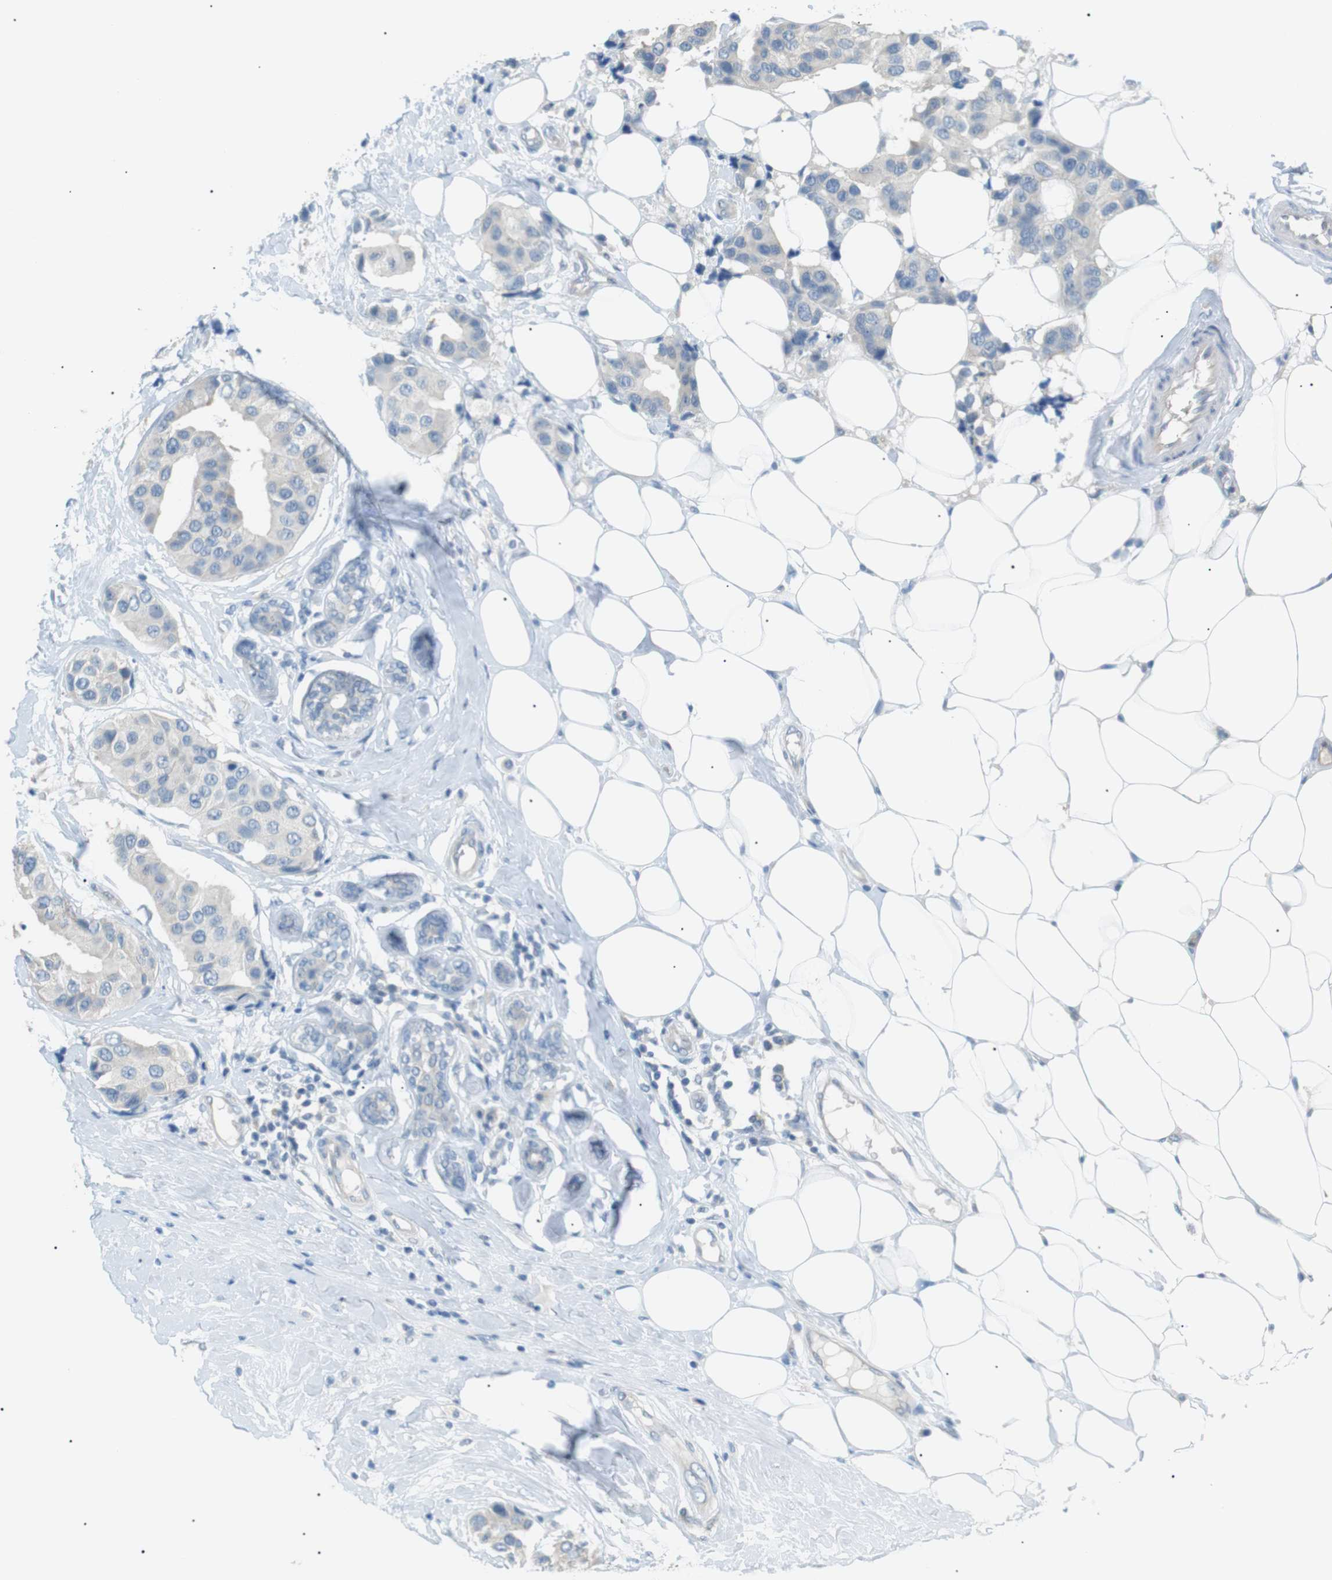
{"staining": {"intensity": "negative", "quantity": "none", "location": "none"}, "tissue": "breast cancer", "cell_type": "Tumor cells", "image_type": "cancer", "snomed": [{"axis": "morphology", "description": "Normal tissue, NOS"}, {"axis": "morphology", "description": "Duct carcinoma"}, {"axis": "topography", "description": "Breast"}], "caption": "Infiltrating ductal carcinoma (breast) was stained to show a protein in brown. There is no significant expression in tumor cells.", "gene": "CDH26", "patient": {"sex": "female", "age": 39}}